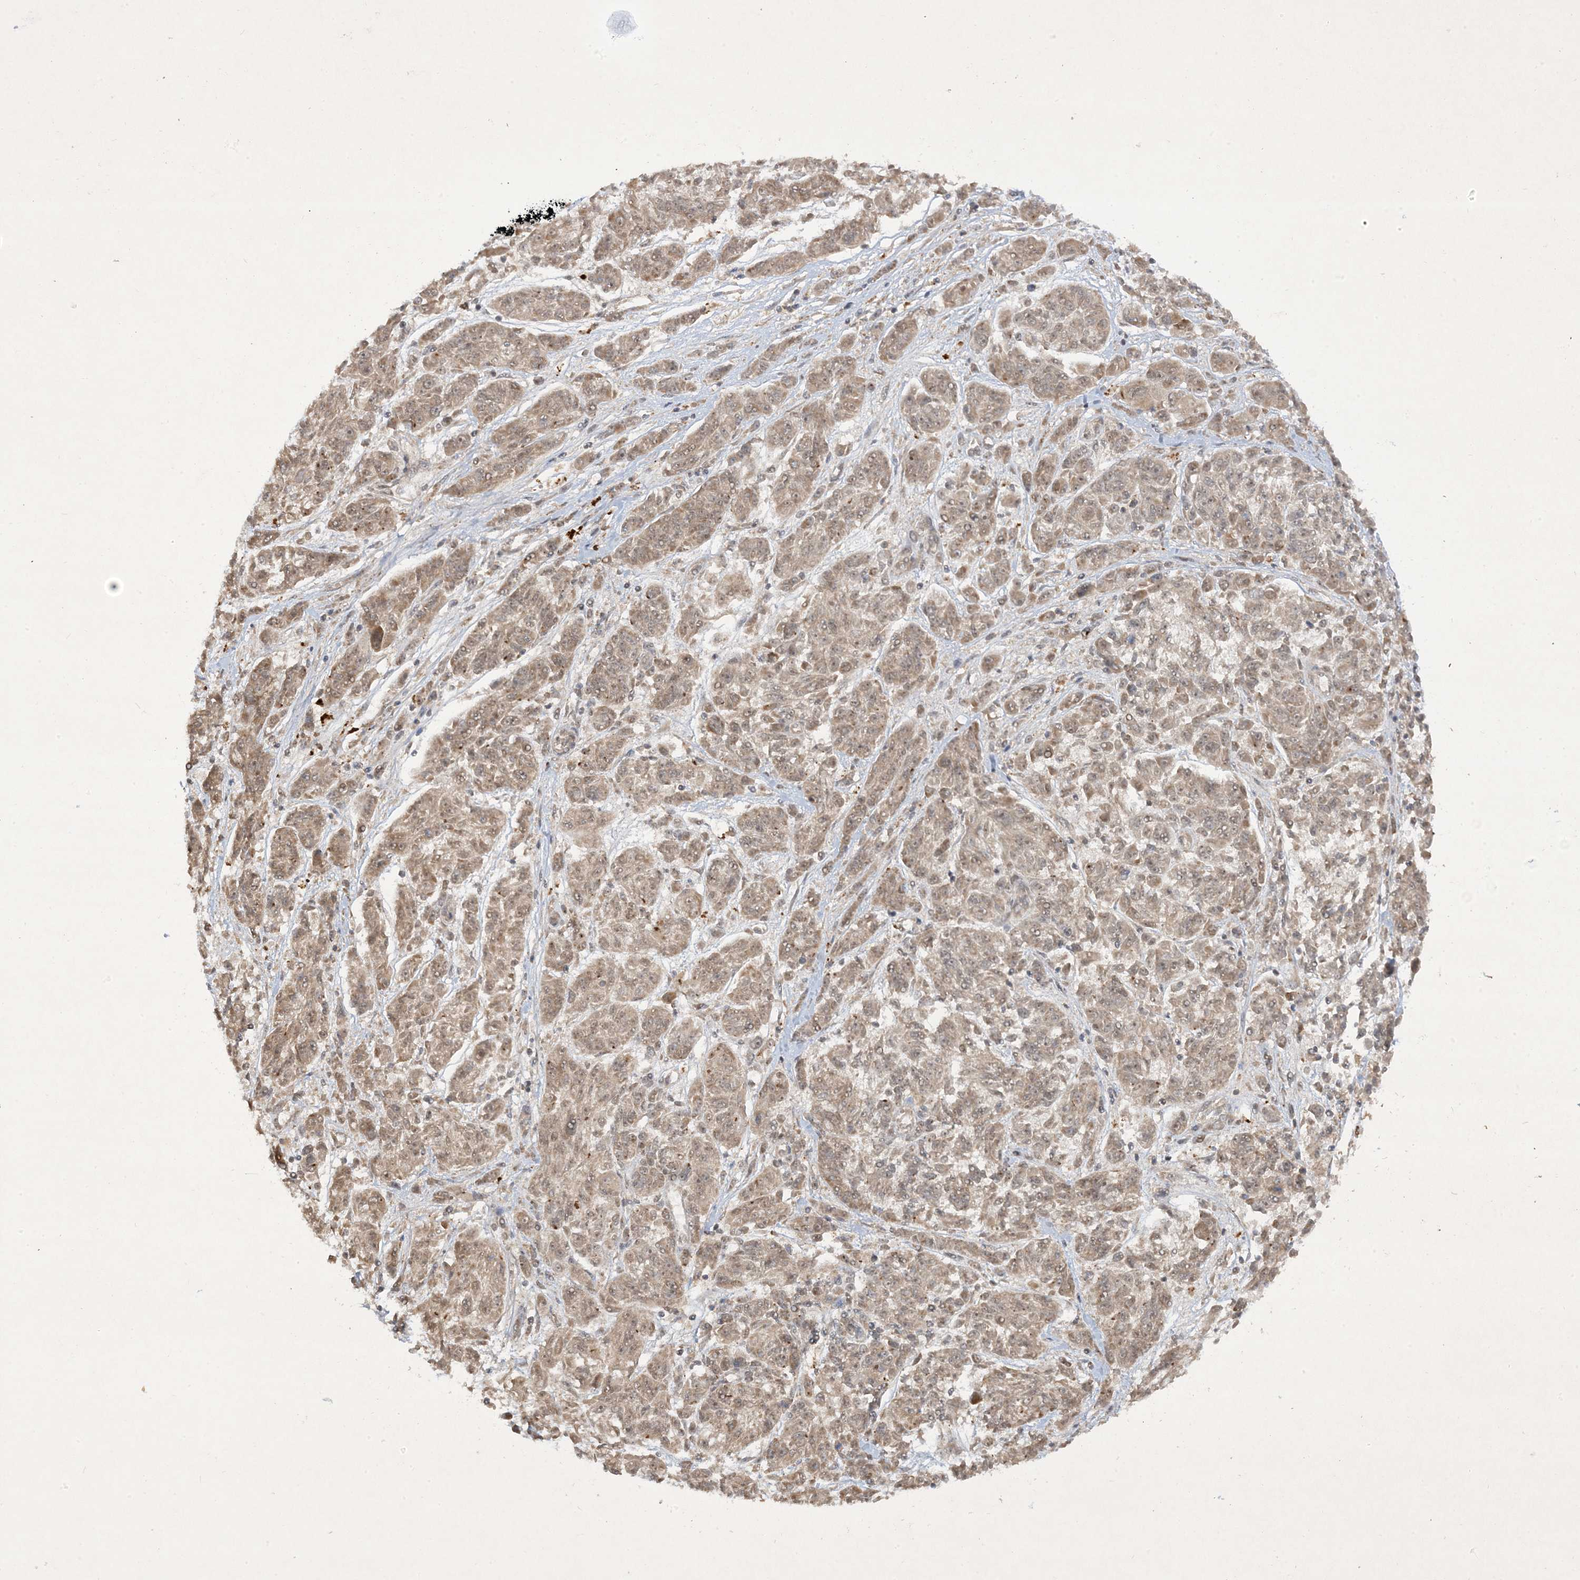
{"staining": {"intensity": "weak", "quantity": ">75%", "location": "cytoplasmic/membranous"}, "tissue": "melanoma", "cell_type": "Tumor cells", "image_type": "cancer", "snomed": [{"axis": "morphology", "description": "Malignant melanoma, NOS"}, {"axis": "topography", "description": "Skin"}], "caption": "A low amount of weak cytoplasmic/membranous expression is appreciated in approximately >75% of tumor cells in melanoma tissue. The protein is stained brown, and the nuclei are stained in blue (DAB IHC with brightfield microscopy, high magnification).", "gene": "ZNF213", "patient": {"sex": "male", "age": 53}}